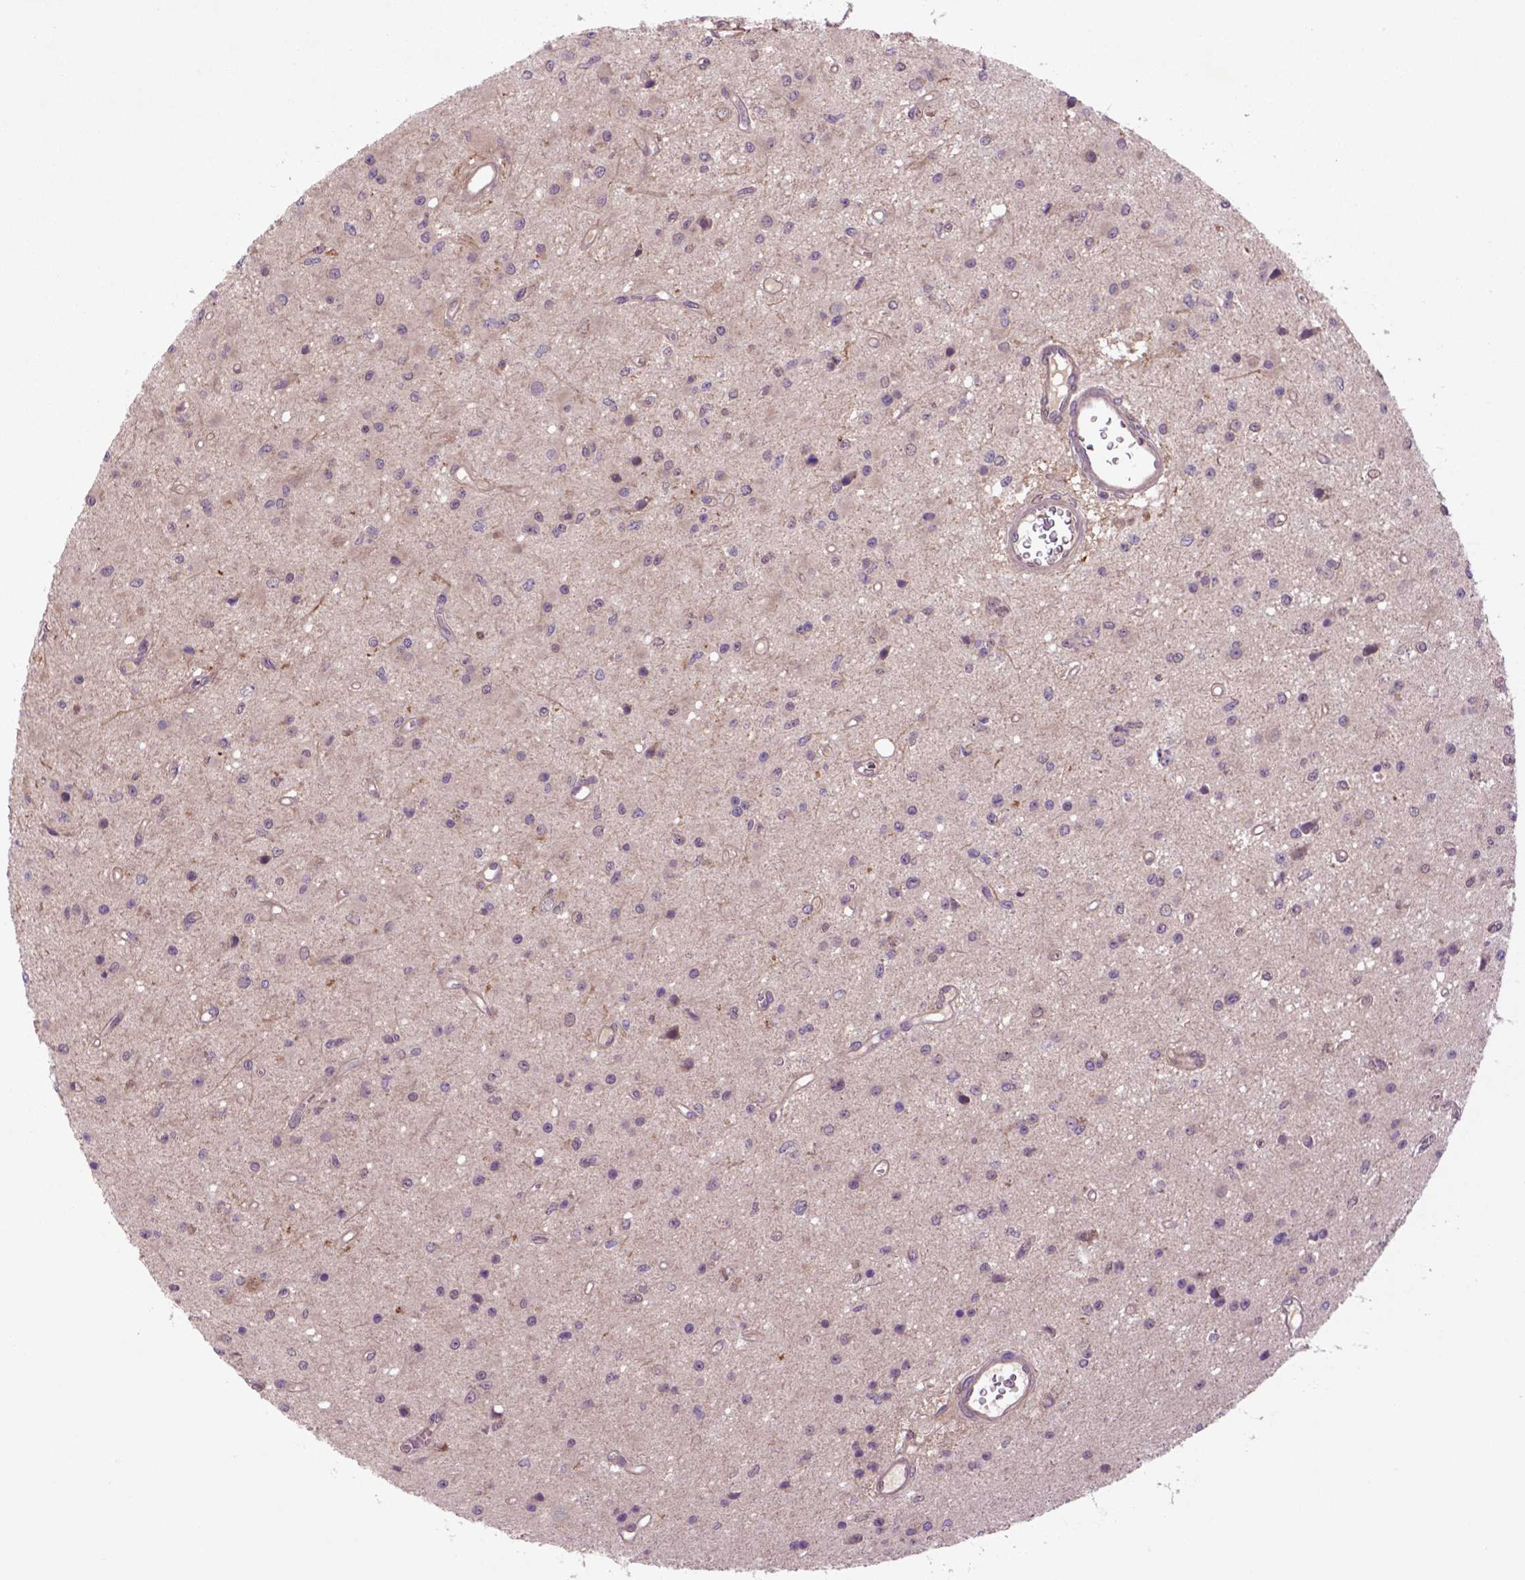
{"staining": {"intensity": "negative", "quantity": "none", "location": "none"}, "tissue": "glioma", "cell_type": "Tumor cells", "image_type": "cancer", "snomed": [{"axis": "morphology", "description": "Glioma, malignant, Low grade"}, {"axis": "topography", "description": "Brain"}], "caption": "IHC of human malignant glioma (low-grade) exhibits no staining in tumor cells.", "gene": "HSPBP1", "patient": {"sex": "female", "age": 45}}